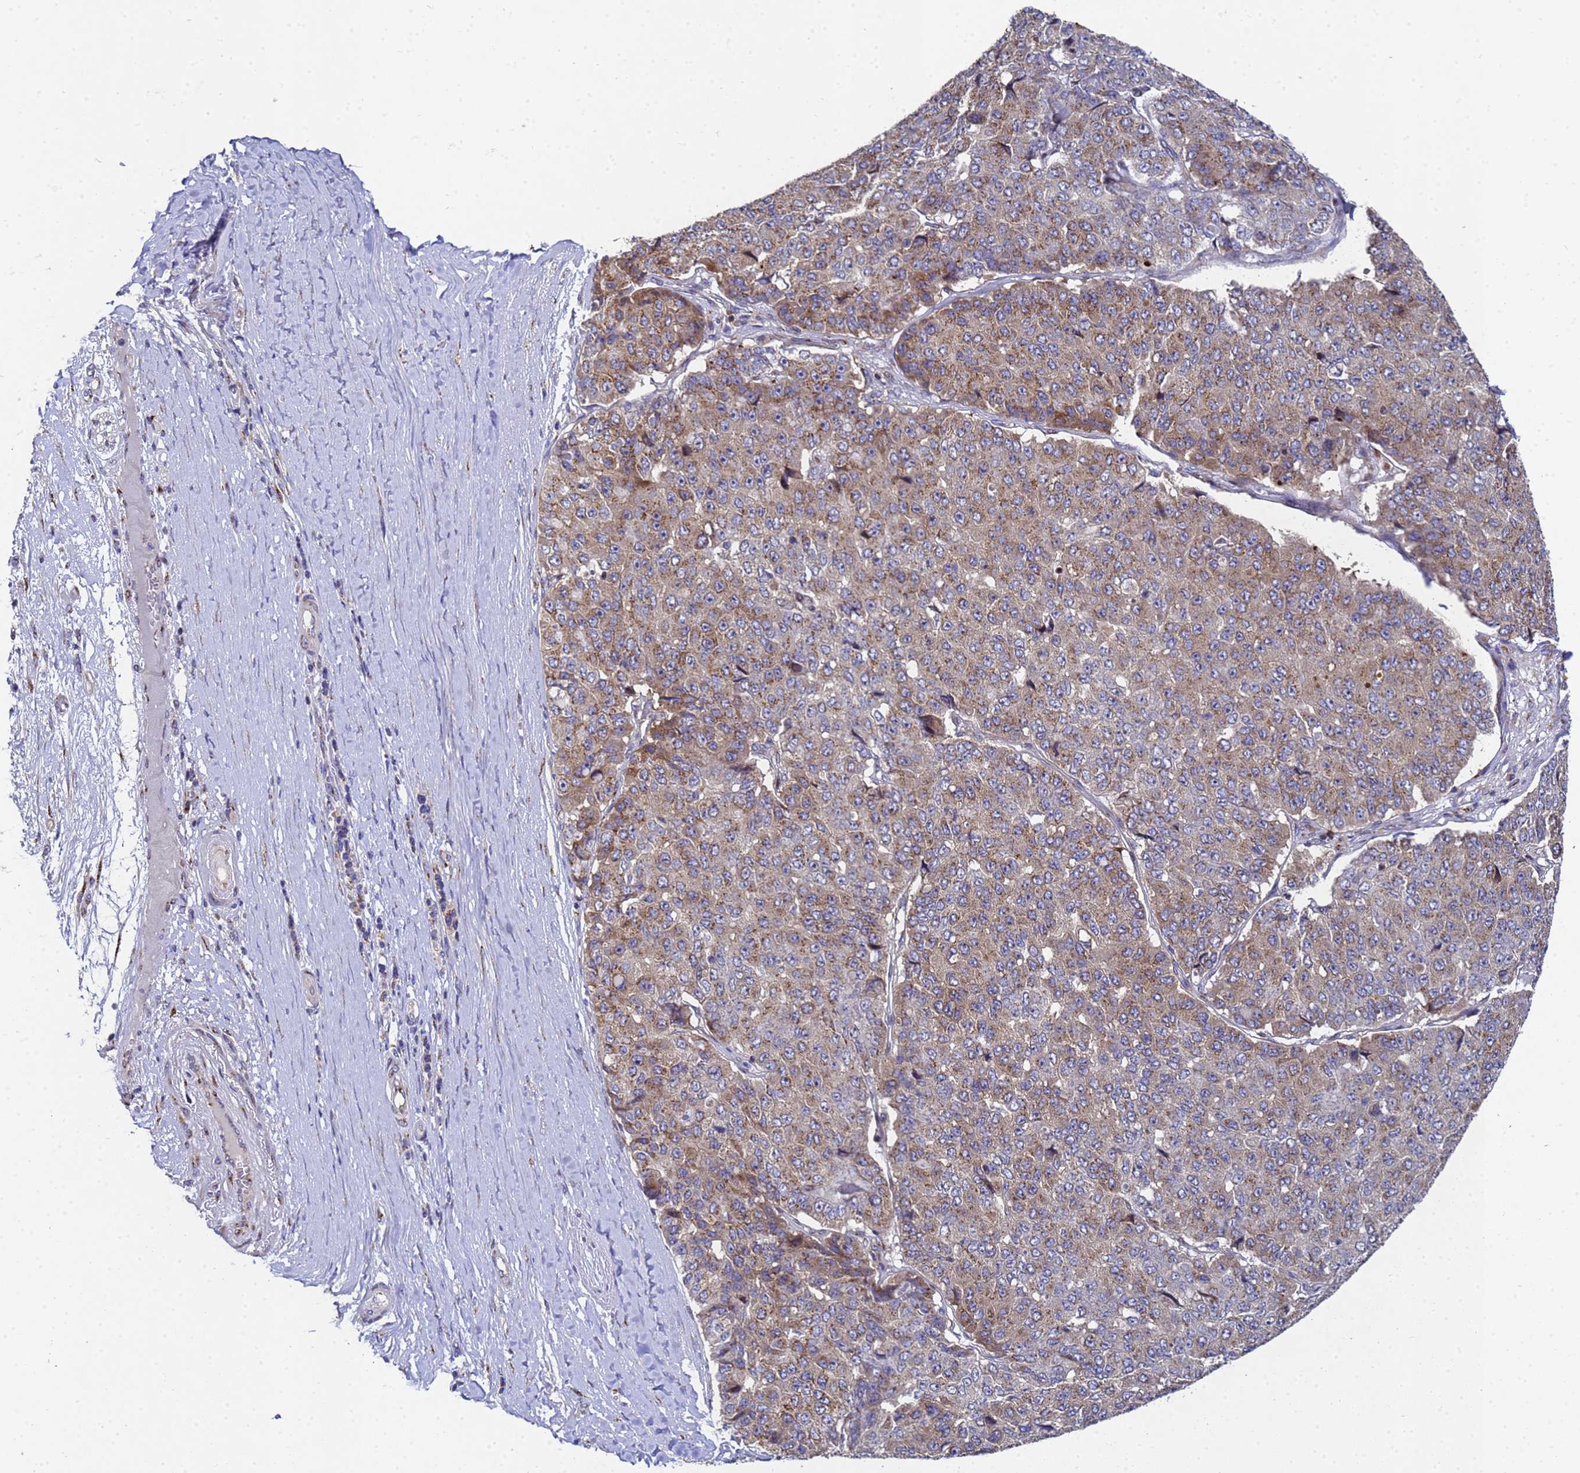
{"staining": {"intensity": "moderate", "quantity": "25%-75%", "location": "cytoplasmic/membranous"}, "tissue": "pancreatic cancer", "cell_type": "Tumor cells", "image_type": "cancer", "snomed": [{"axis": "morphology", "description": "Adenocarcinoma, NOS"}, {"axis": "topography", "description": "Pancreas"}], "caption": "Tumor cells display medium levels of moderate cytoplasmic/membranous staining in approximately 25%-75% of cells in adenocarcinoma (pancreatic).", "gene": "NSUN6", "patient": {"sex": "male", "age": 50}}